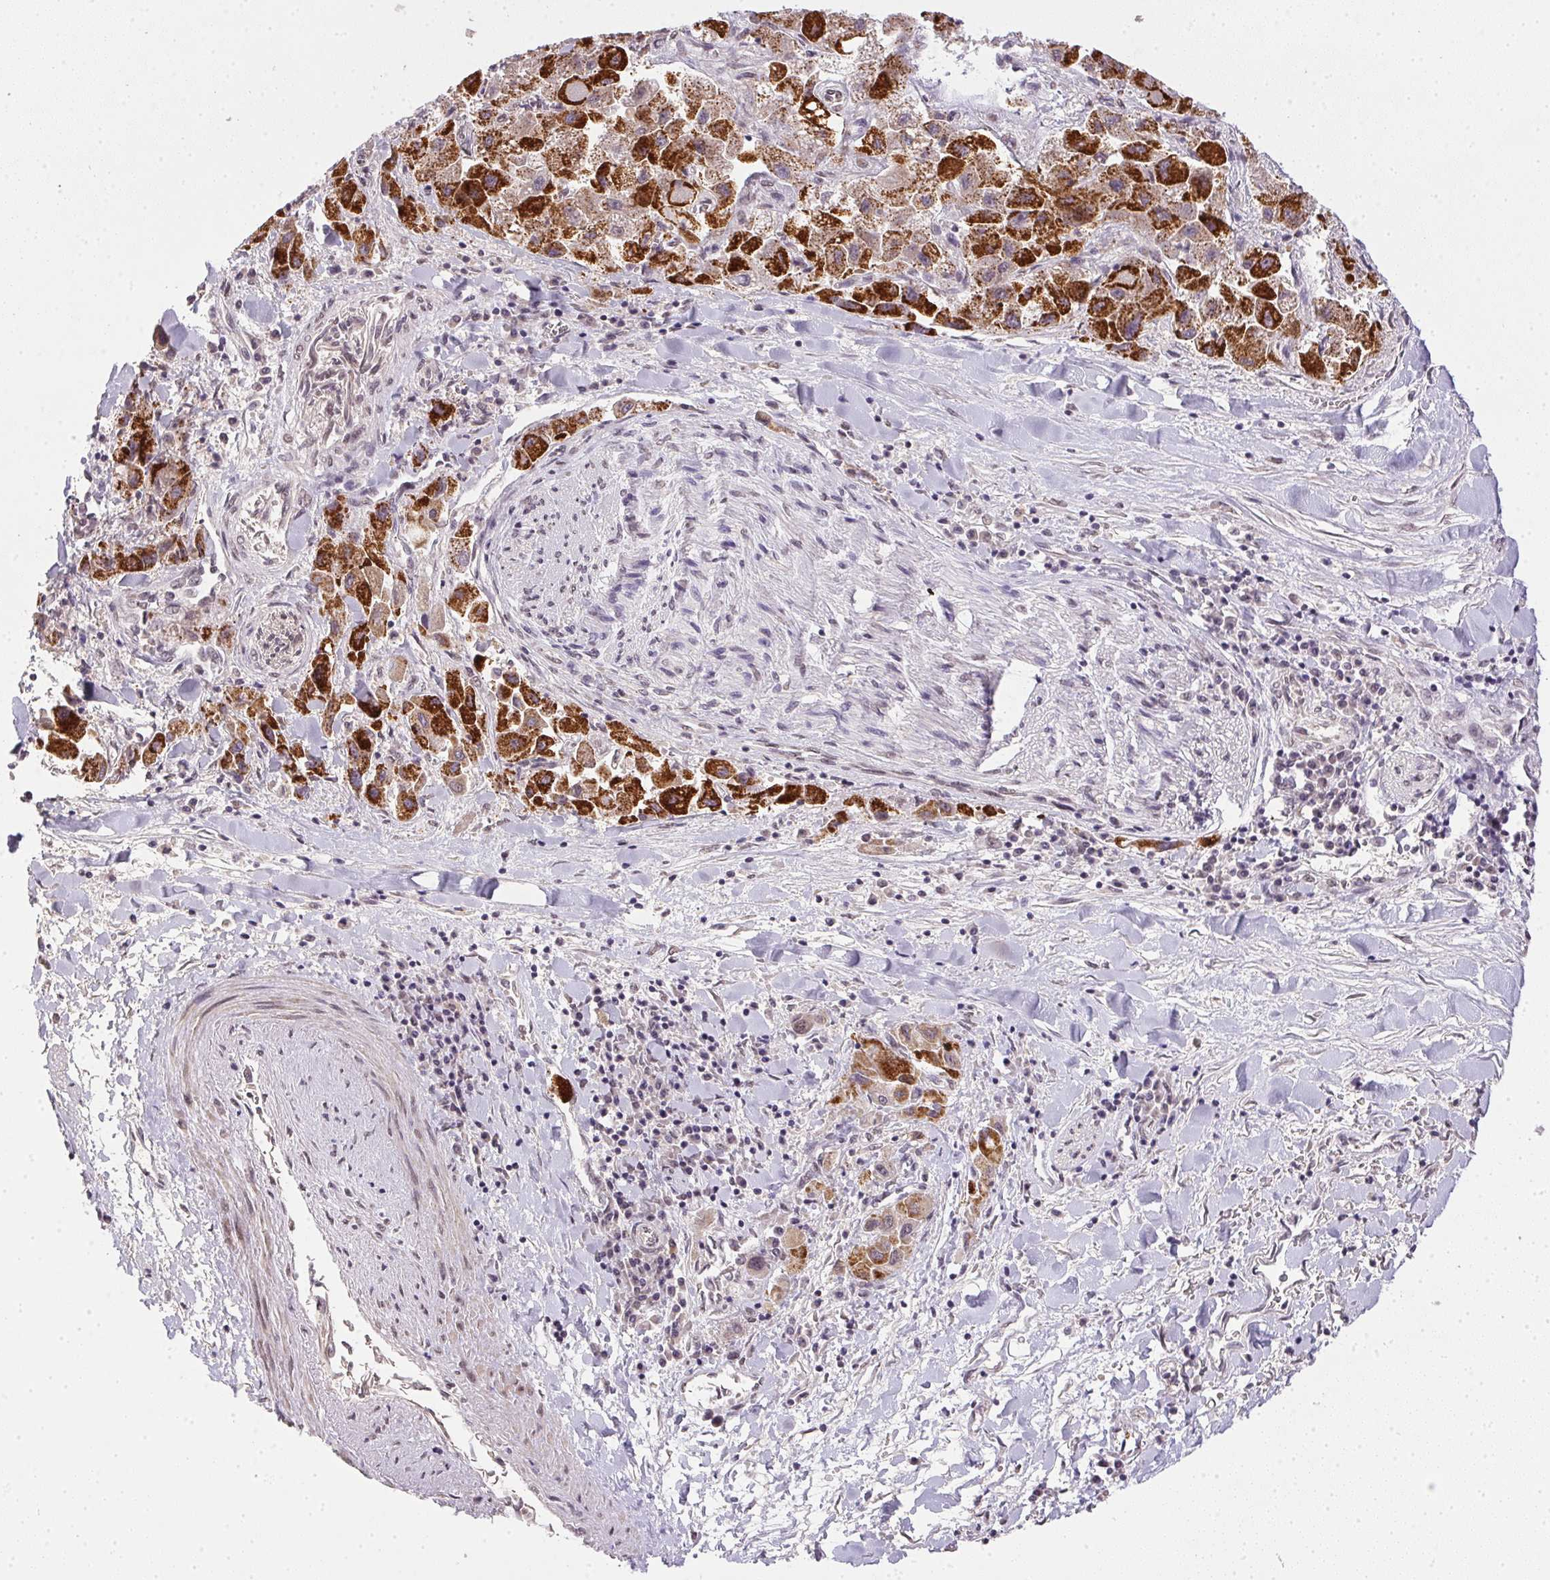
{"staining": {"intensity": "strong", "quantity": ">75%", "location": "cytoplasmic/membranous"}, "tissue": "liver cancer", "cell_type": "Tumor cells", "image_type": "cancer", "snomed": [{"axis": "morphology", "description": "Carcinoma, Hepatocellular, NOS"}, {"axis": "topography", "description": "Liver"}], "caption": "This histopathology image reveals immunohistochemistry (IHC) staining of liver hepatocellular carcinoma, with high strong cytoplasmic/membranous expression in about >75% of tumor cells.", "gene": "PPP4R4", "patient": {"sex": "male", "age": 24}}